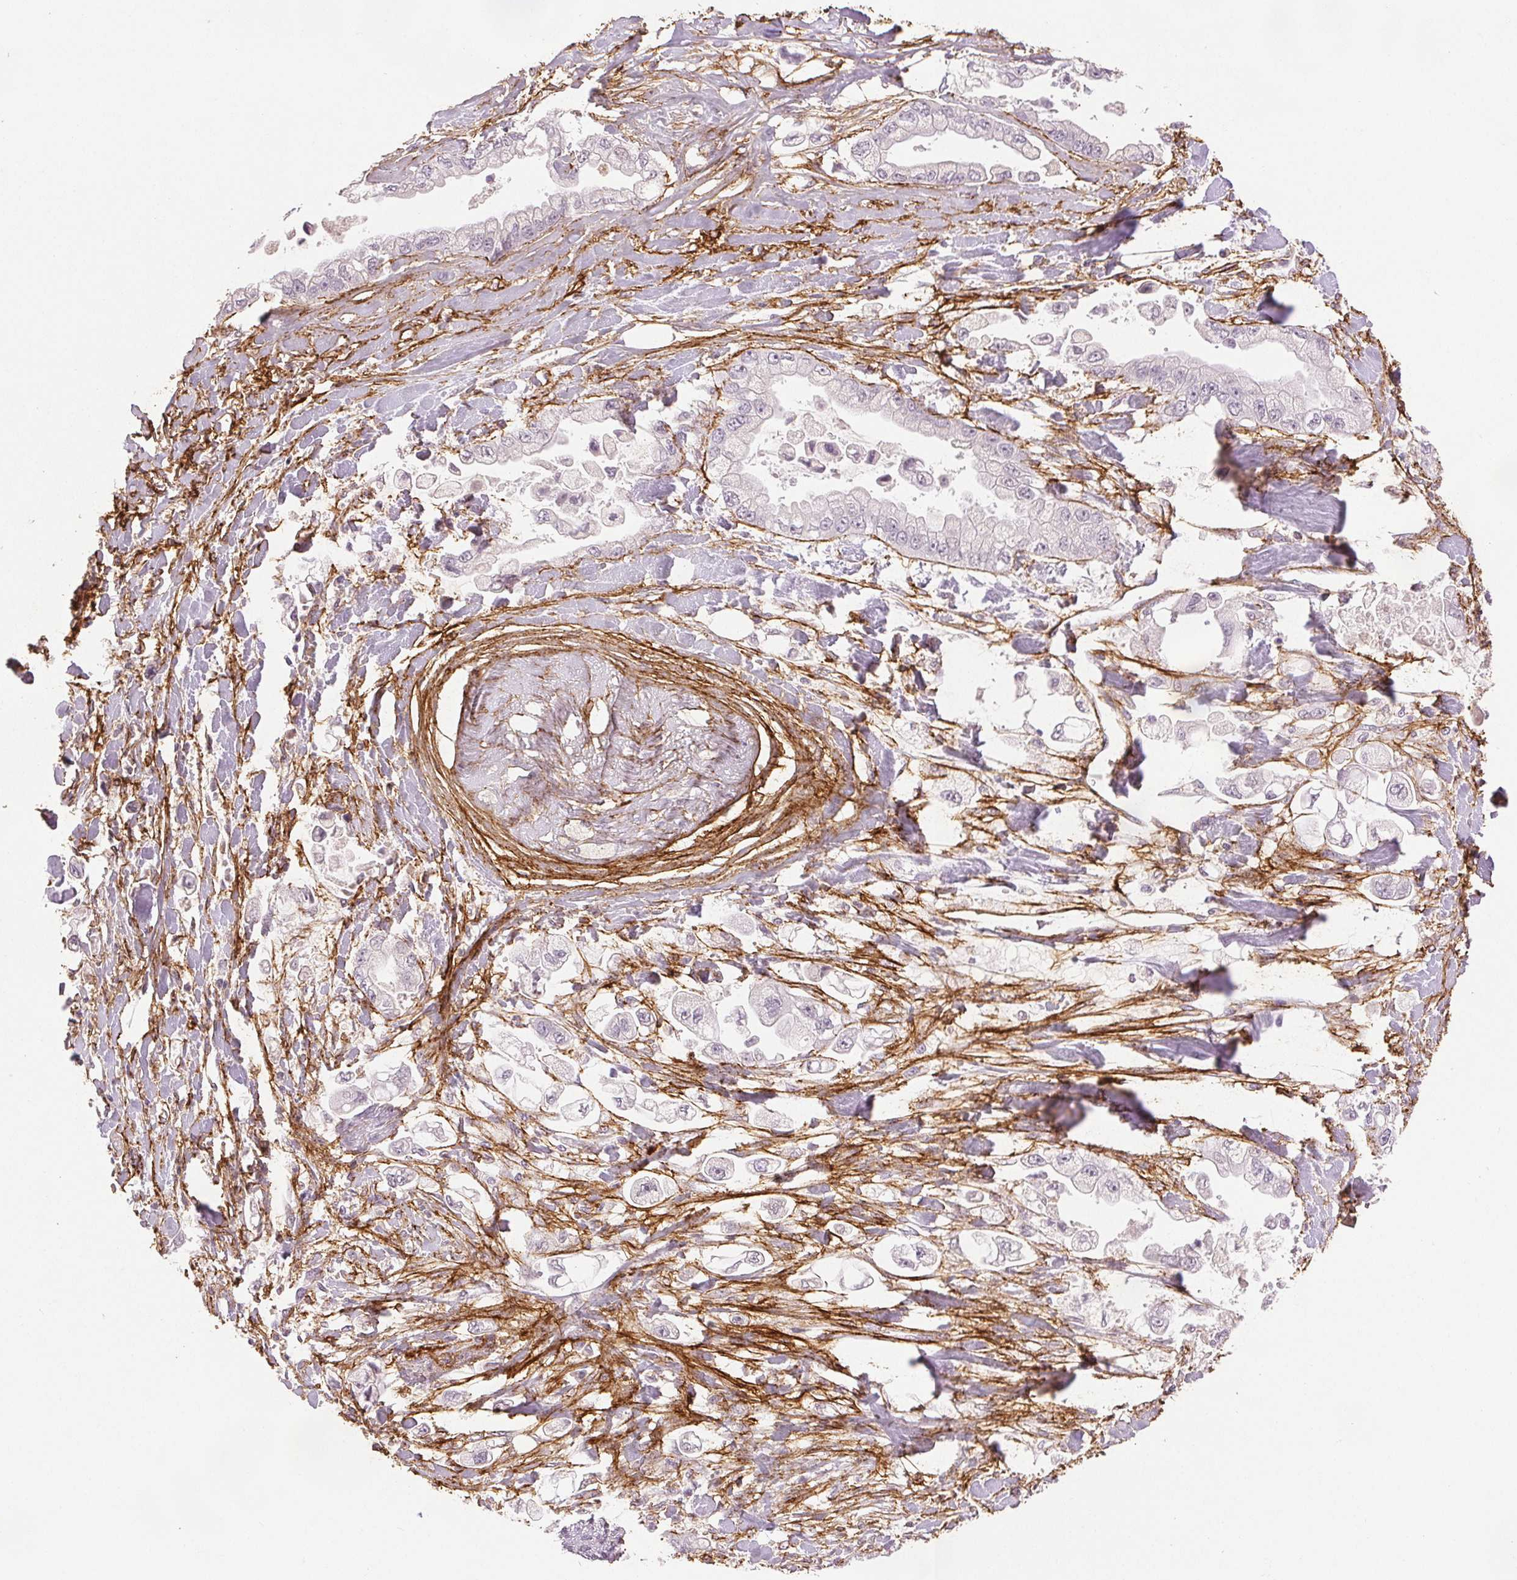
{"staining": {"intensity": "negative", "quantity": "none", "location": "none"}, "tissue": "stomach cancer", "cell_type": "Tumor cells", "image_type": "cancer", "snomed": [{"axis": "morphology", "description": "Adenocarcinoma, NOS"}, {"axis": "topography", "description": "Stomach"}], "caption": "This is a photomicrograph of immunohistochemistry (IHC) staining of adenocarcinoma (stomach), which shows no expression in tumor cells. (DAB IHC with hematoxylin counter stain).", "gene": "FBN1", "patient": {"sex": "male", "age": 62}}